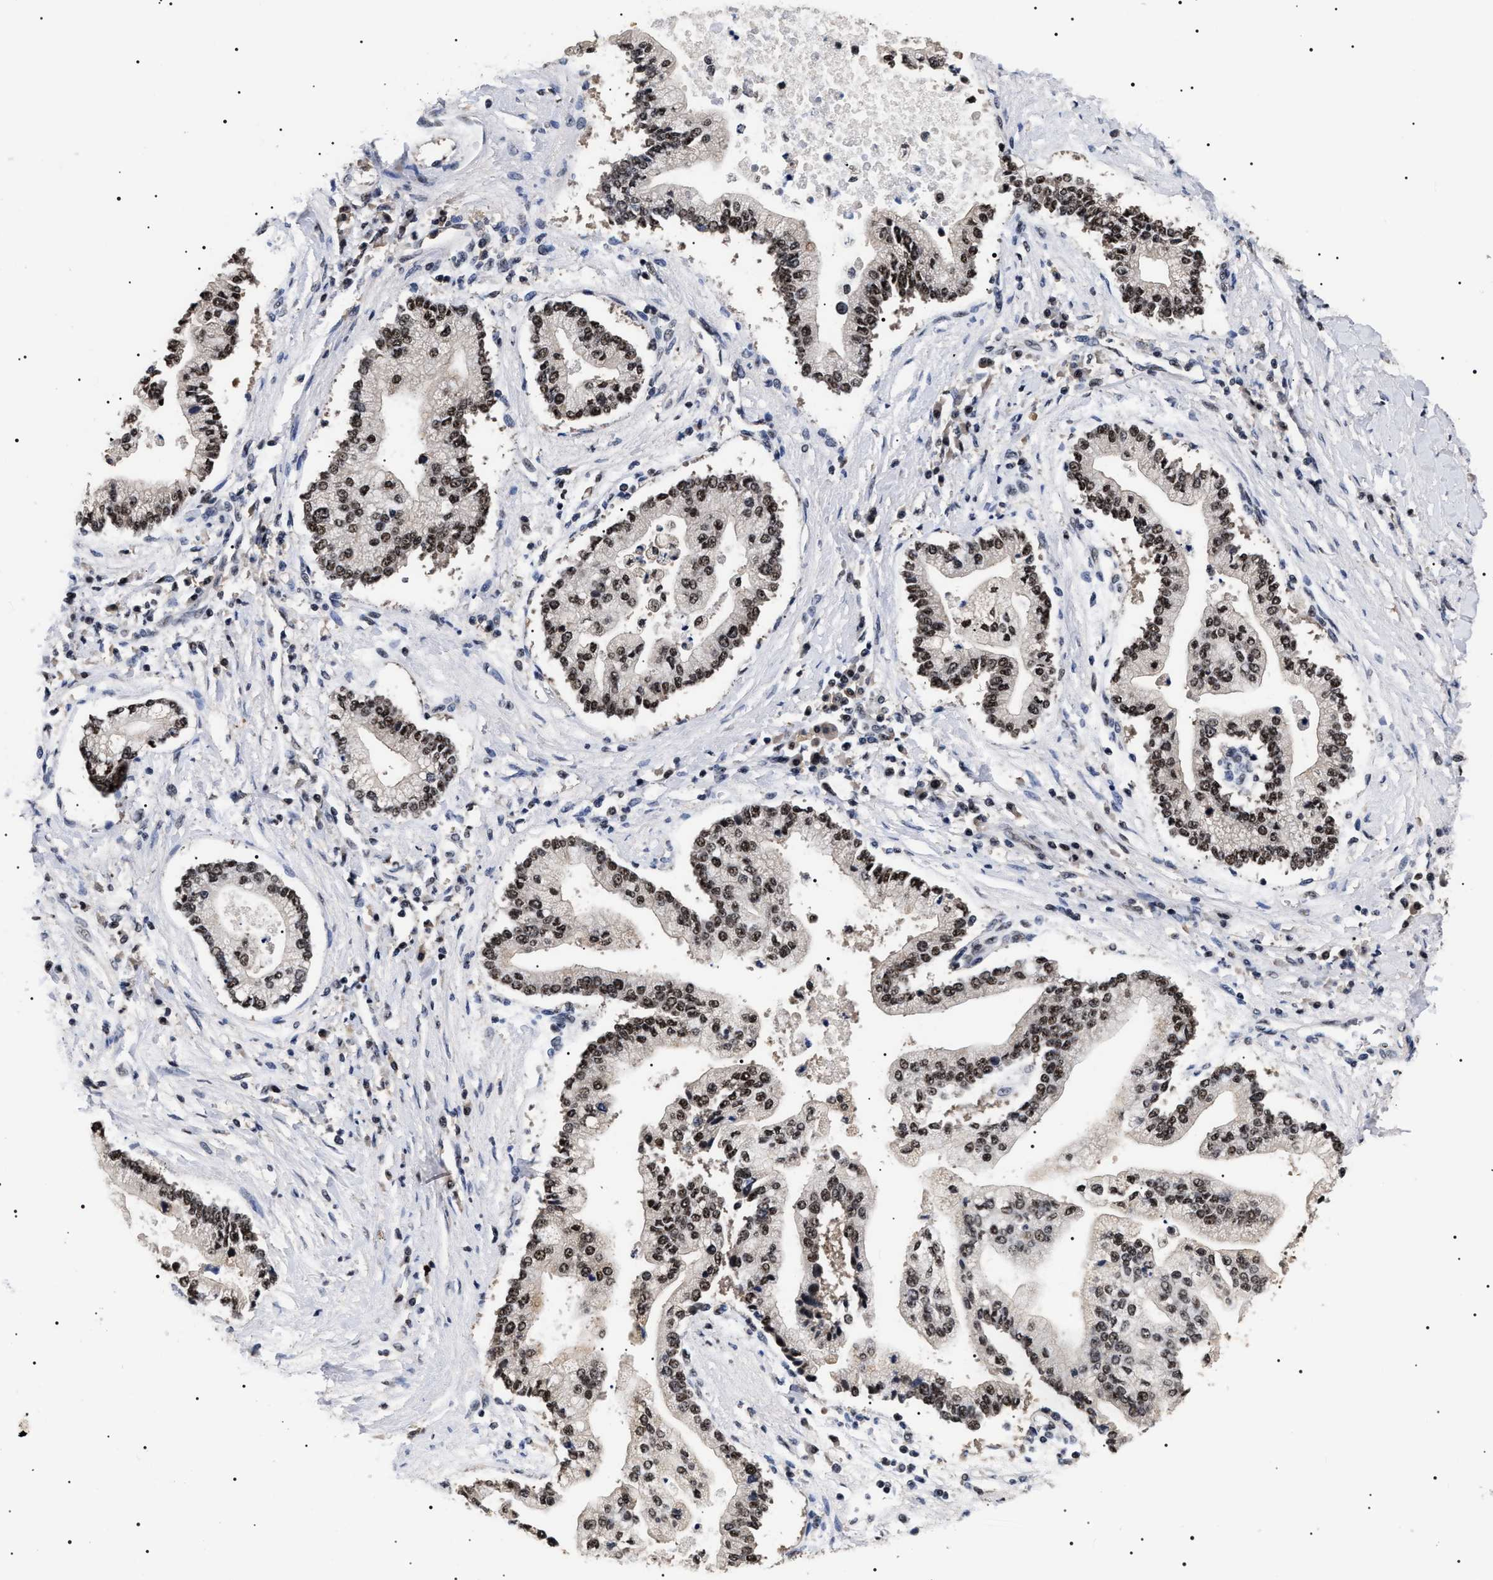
{"staining": {"intensity": "strong", "quantity": ">75%", "location": "nuclear"}, "tissue": "liver cancer", "cell_type": "Tumor cells", "image_type": "cancer", "snomed": [{"axis": "morphology", "description": "Cholangiocarcinoma"}, {"axis": "topography", "description": "Liver"}], "caption": "Immunohistochemistry (DAB (3,3'-diaminobenzidine)) staining of liver cholangiocarcinoma reveals strong nuclear protein positivity in about >75% of tumor cells.", "gene": "CAAP1", "patient": {"sex": "male", "age": 50}}